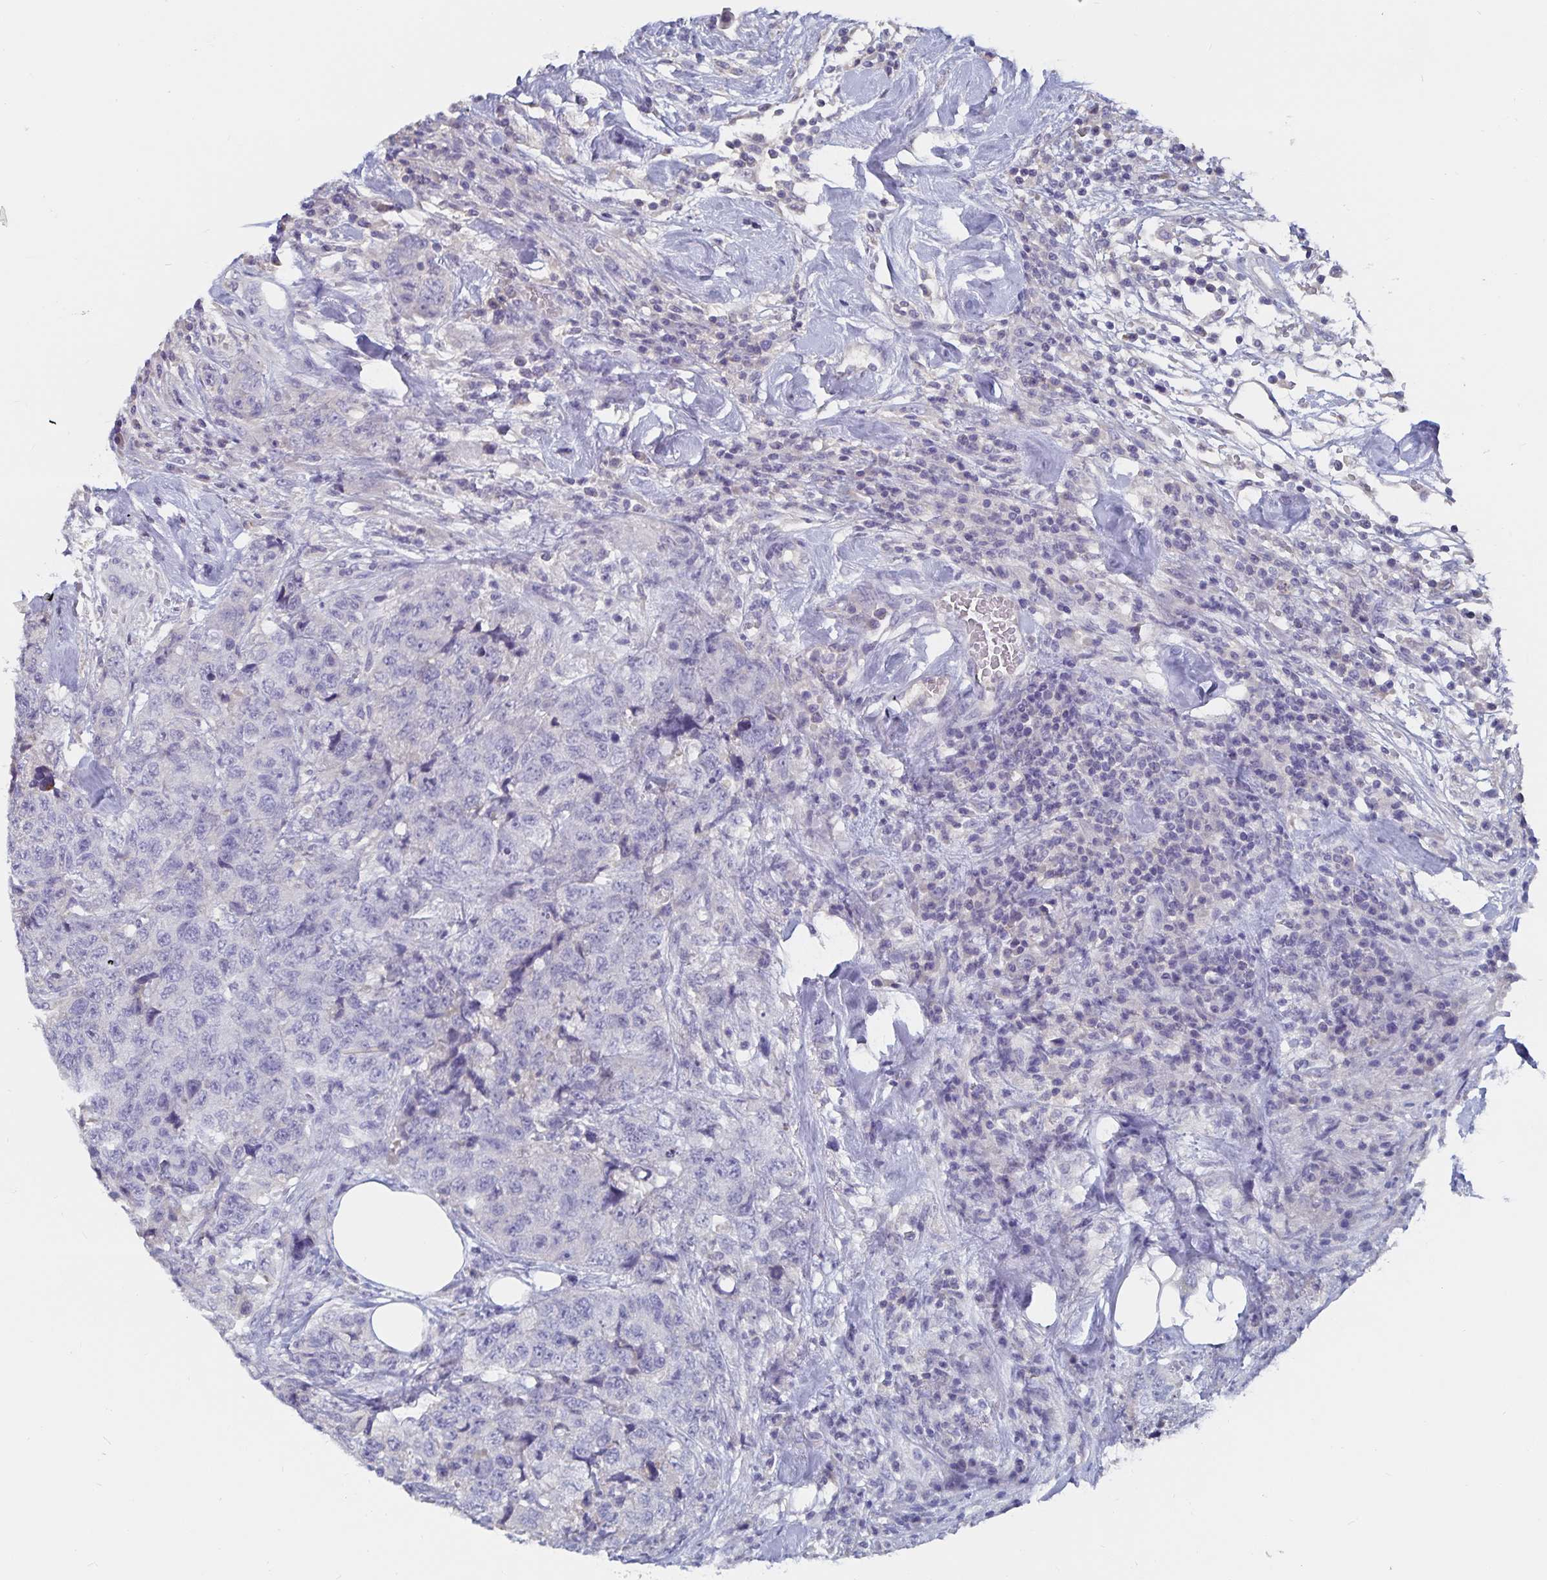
{"staining": {"intensity": "negative", "quantity": "none", "location": "none"}, "tissue": "urothelial cancer", "cell_type": "Tumor cells", "image_type": "cancer", "snomed": [{"axis": "morphology", "description": "Urothelial carcinoma, High grade"}, {"axis": "topography", "description": "Urinary bladder"}], "caption": "Urothelial cancer was stained to show a protein in brown. There is no significant staining in tumor cells.", "gene": "CFAP69", "patient": {"sex": "female", "age": 78}}